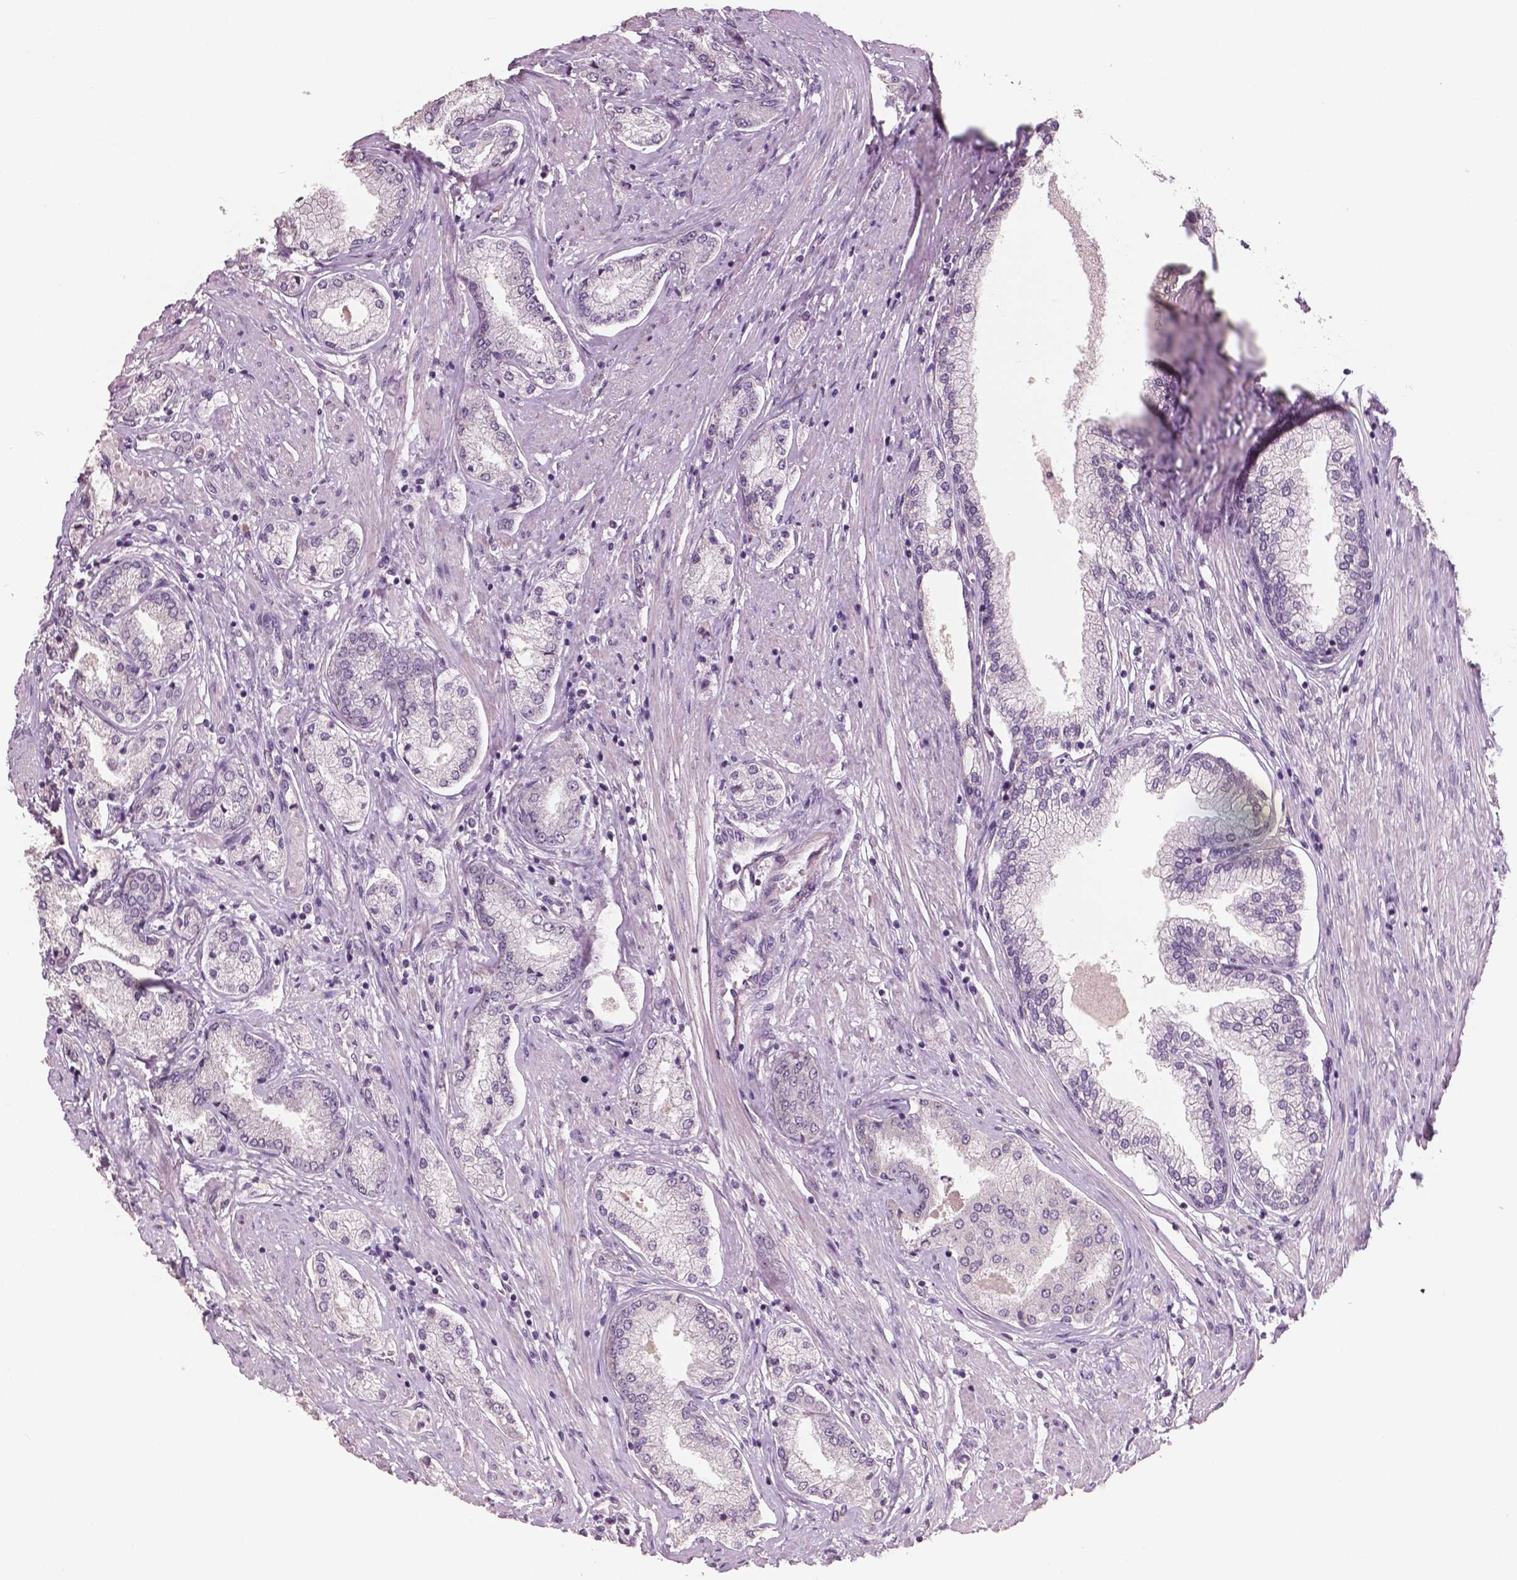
{"staining": {"intensity": "negative", "quantity": "none", "location": "none"}, "tissue": "prostate cancer", "cell_type": "Tumor cells", "image_type": "cancer", "snomed": [{"axis": "morphology", "description": "Adenocarcinoma, NOS"}, {"axis": "topography", "description": "Prostate"}], "caption": "DAB immunohistochemical staining of human prostate adenocarcinoma reveals no significant expression in tumor cells.", "gene": "NECAB1", "patient": {"sex": "male", "age": 63}}